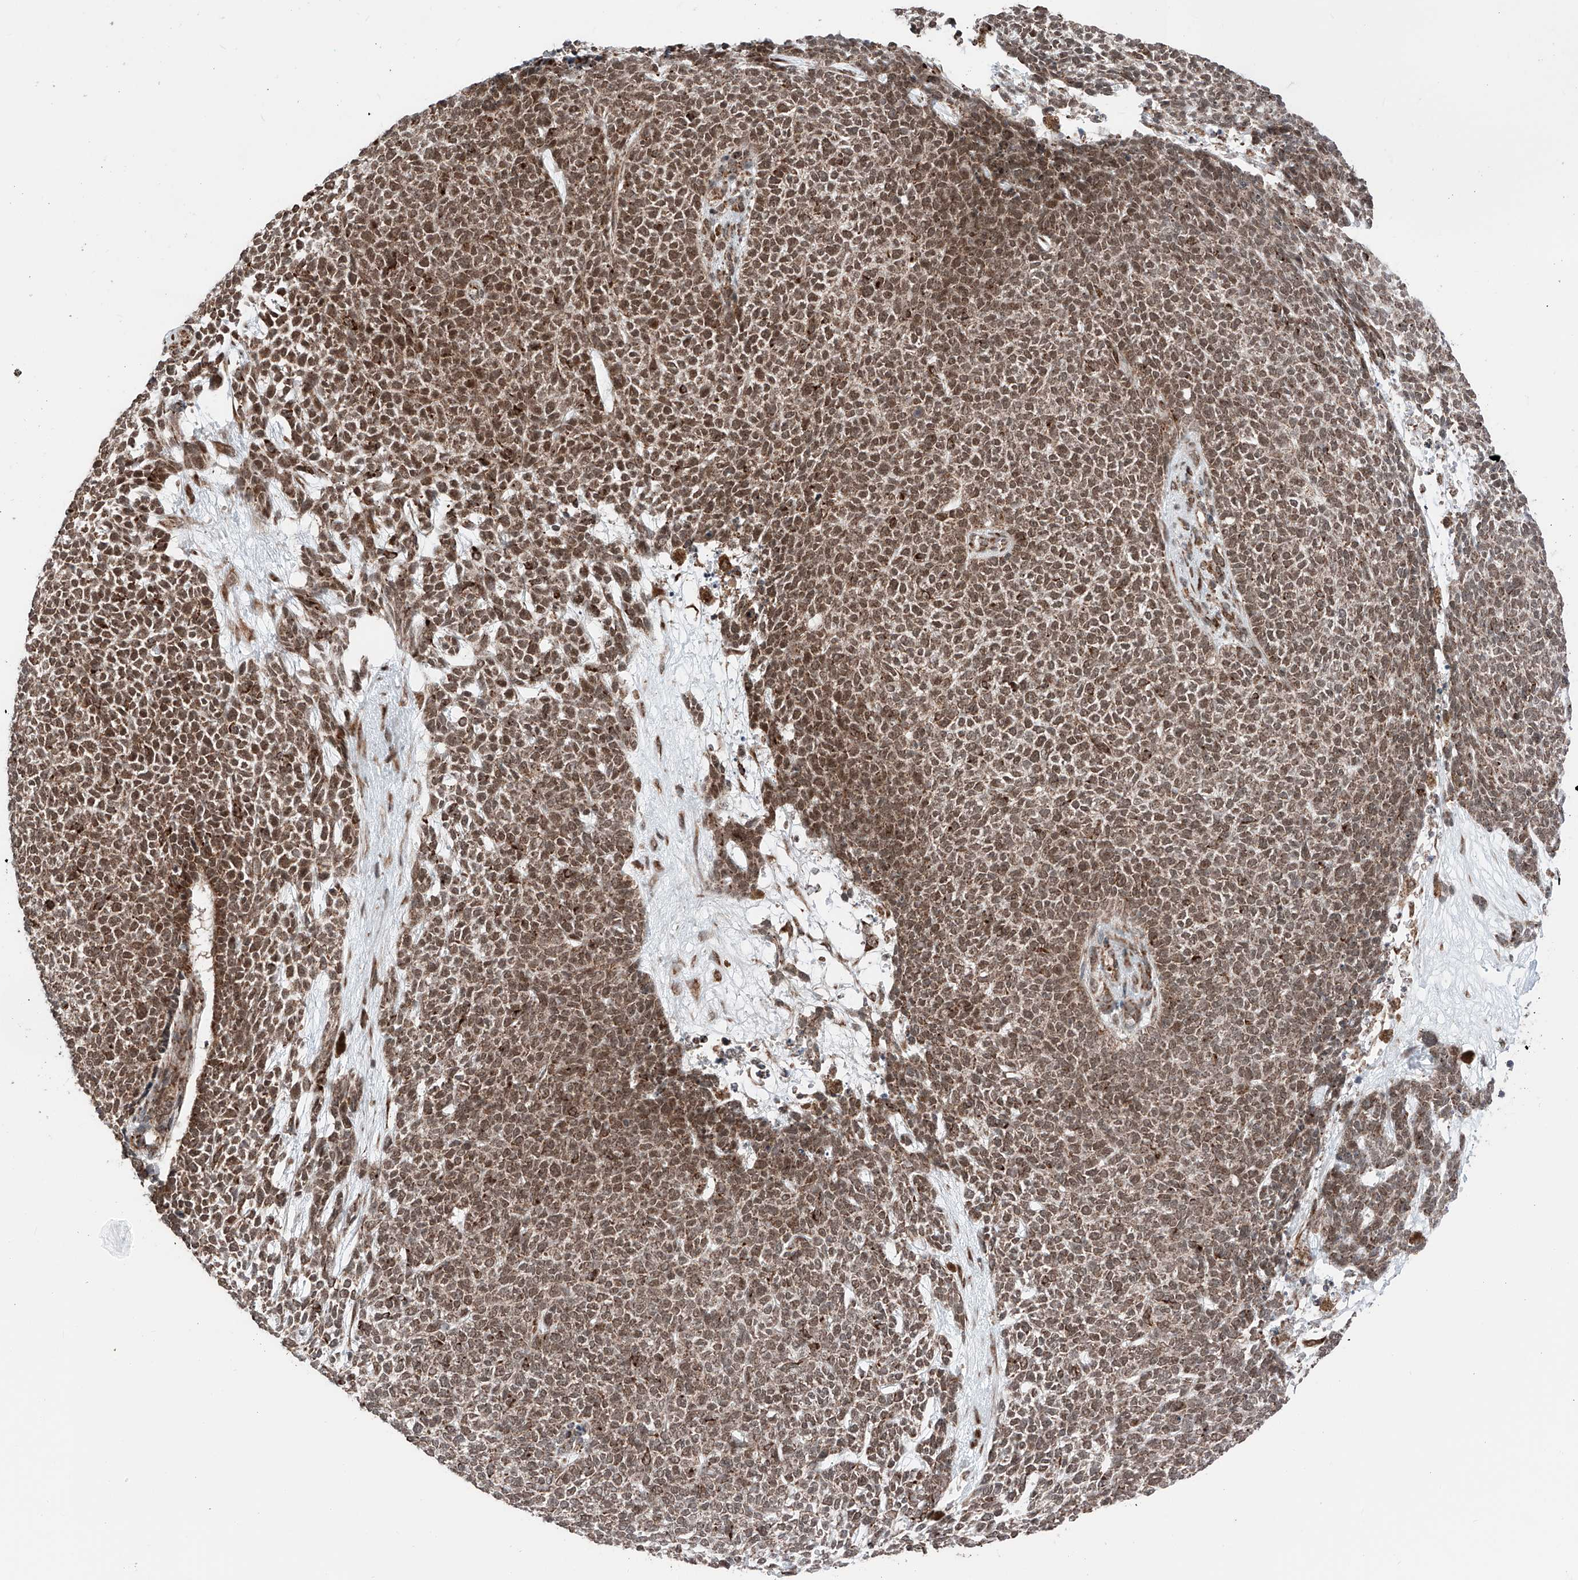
{"staining": {"intensity": "moderate", "quantity": ">75%", "location": "cytoplasmic/membranous,nuclear"}, "tissue": "skin cancer", "cell_type": "Tumor cells", "image_type": "cancer", "snomed": [{"axis": "morphology", "description": "Basal cell carcinoma"}, {"axis": "topography", "description": "Skin"}], "caption": "Moderate cytoplasmic/membranous and nuclear positivity is present in about >75% of tumor cells in skin cancer (basal cell carcinoma). Using DAB (brown) and hematoxylin (blue) stains, captured at high magnification using brightfield microscopy.", "gene": "ZSCAN29", "patient": {"sex": "female", "age": 84}}